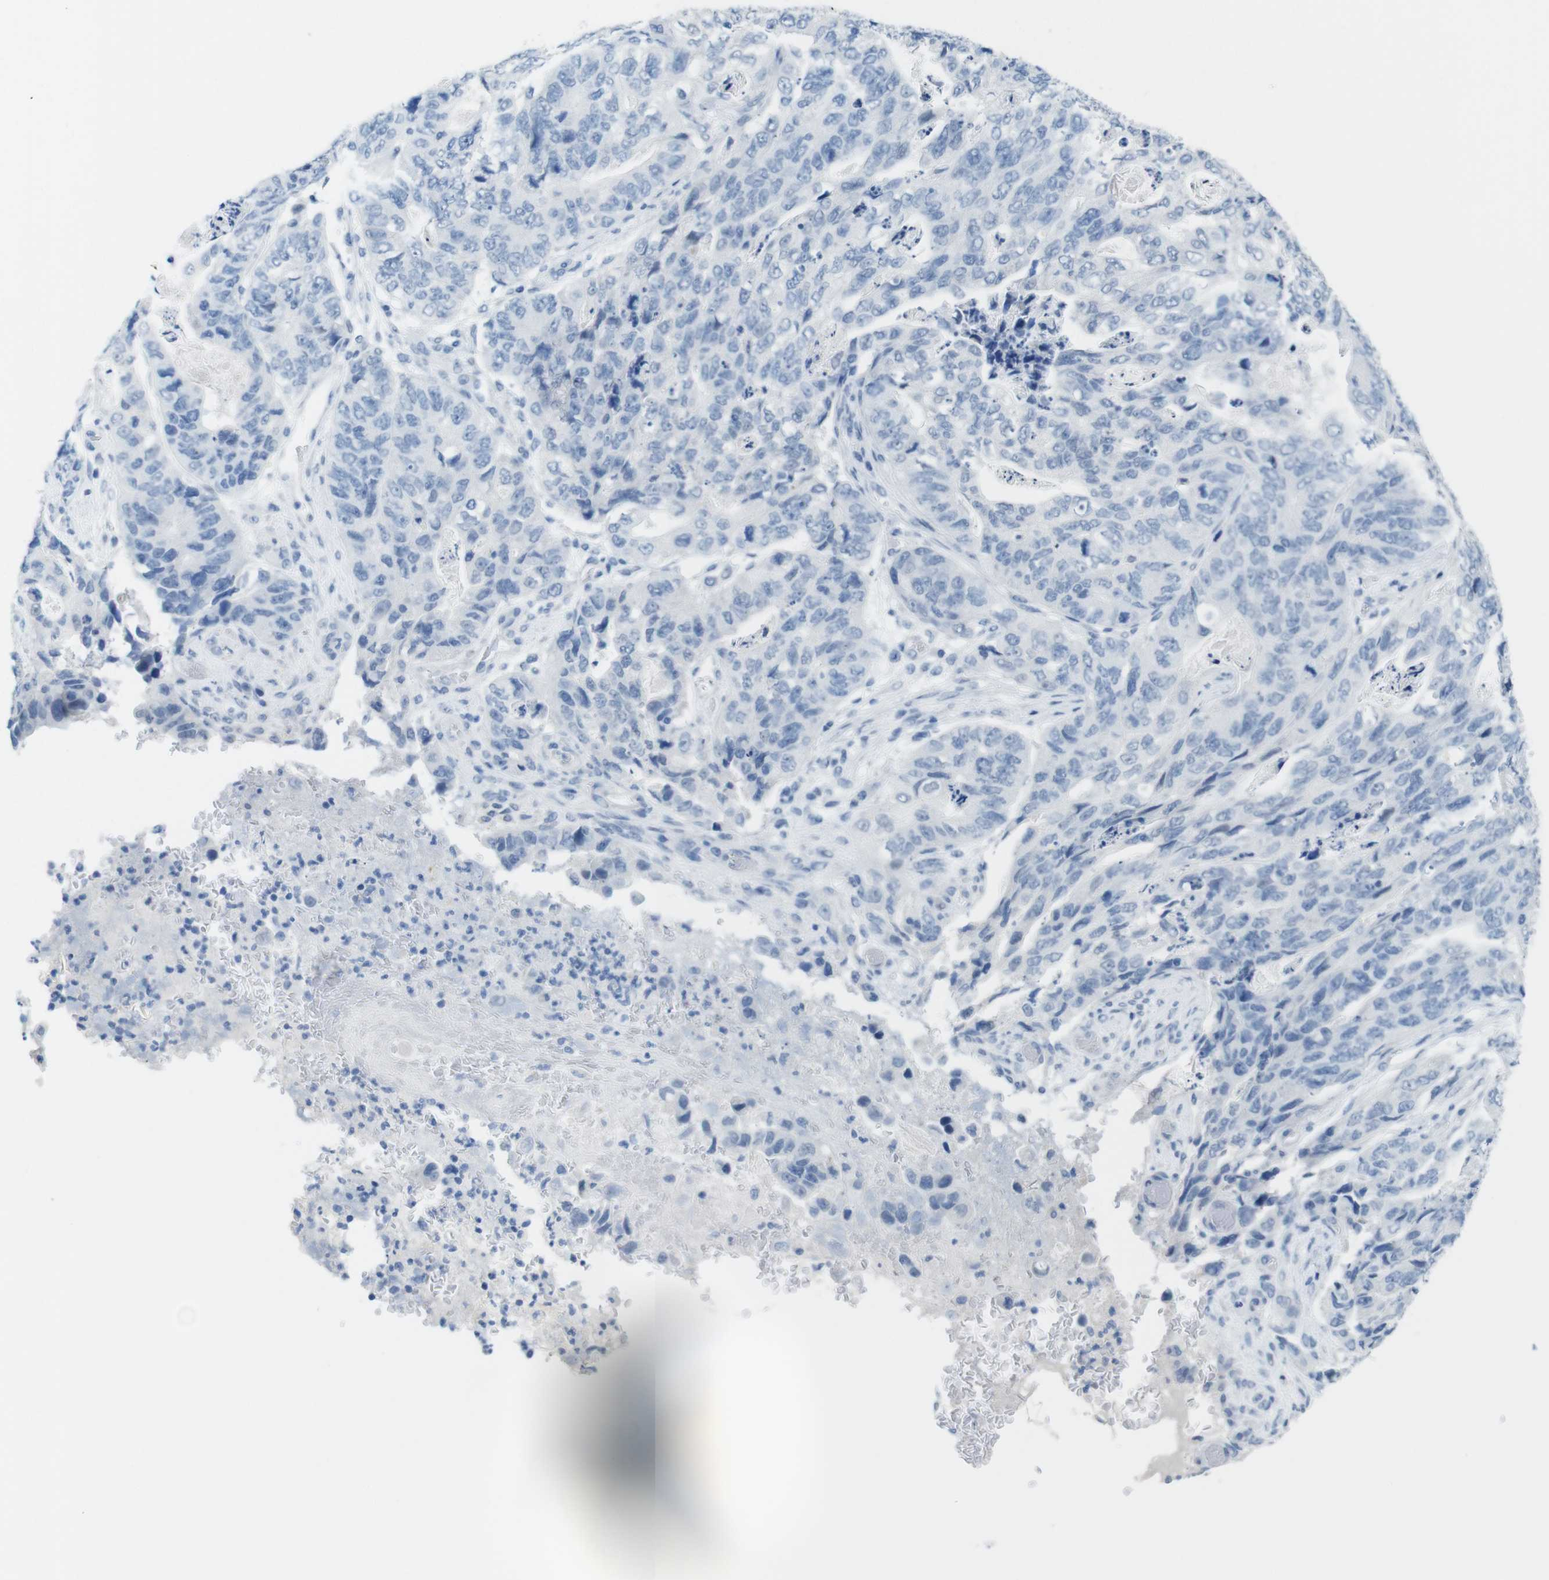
{"staining": {"intensity": "negative", "quantity": "none", "location": "none"}, "tissue": "stomach cancer", "cell_type": "Tumor cells", "image_type": "cancer", "snomed": [{"axis": "morphology", "description": "Adenocarcinoma, NOS"}, {"axis": "topography", "description": "Stomach"}], "caption": "Tumor cells are negative for protein expression in human stomach cancer.", "gene": "OPN1SW", "patient": {"sex": "female", "age": 89}}